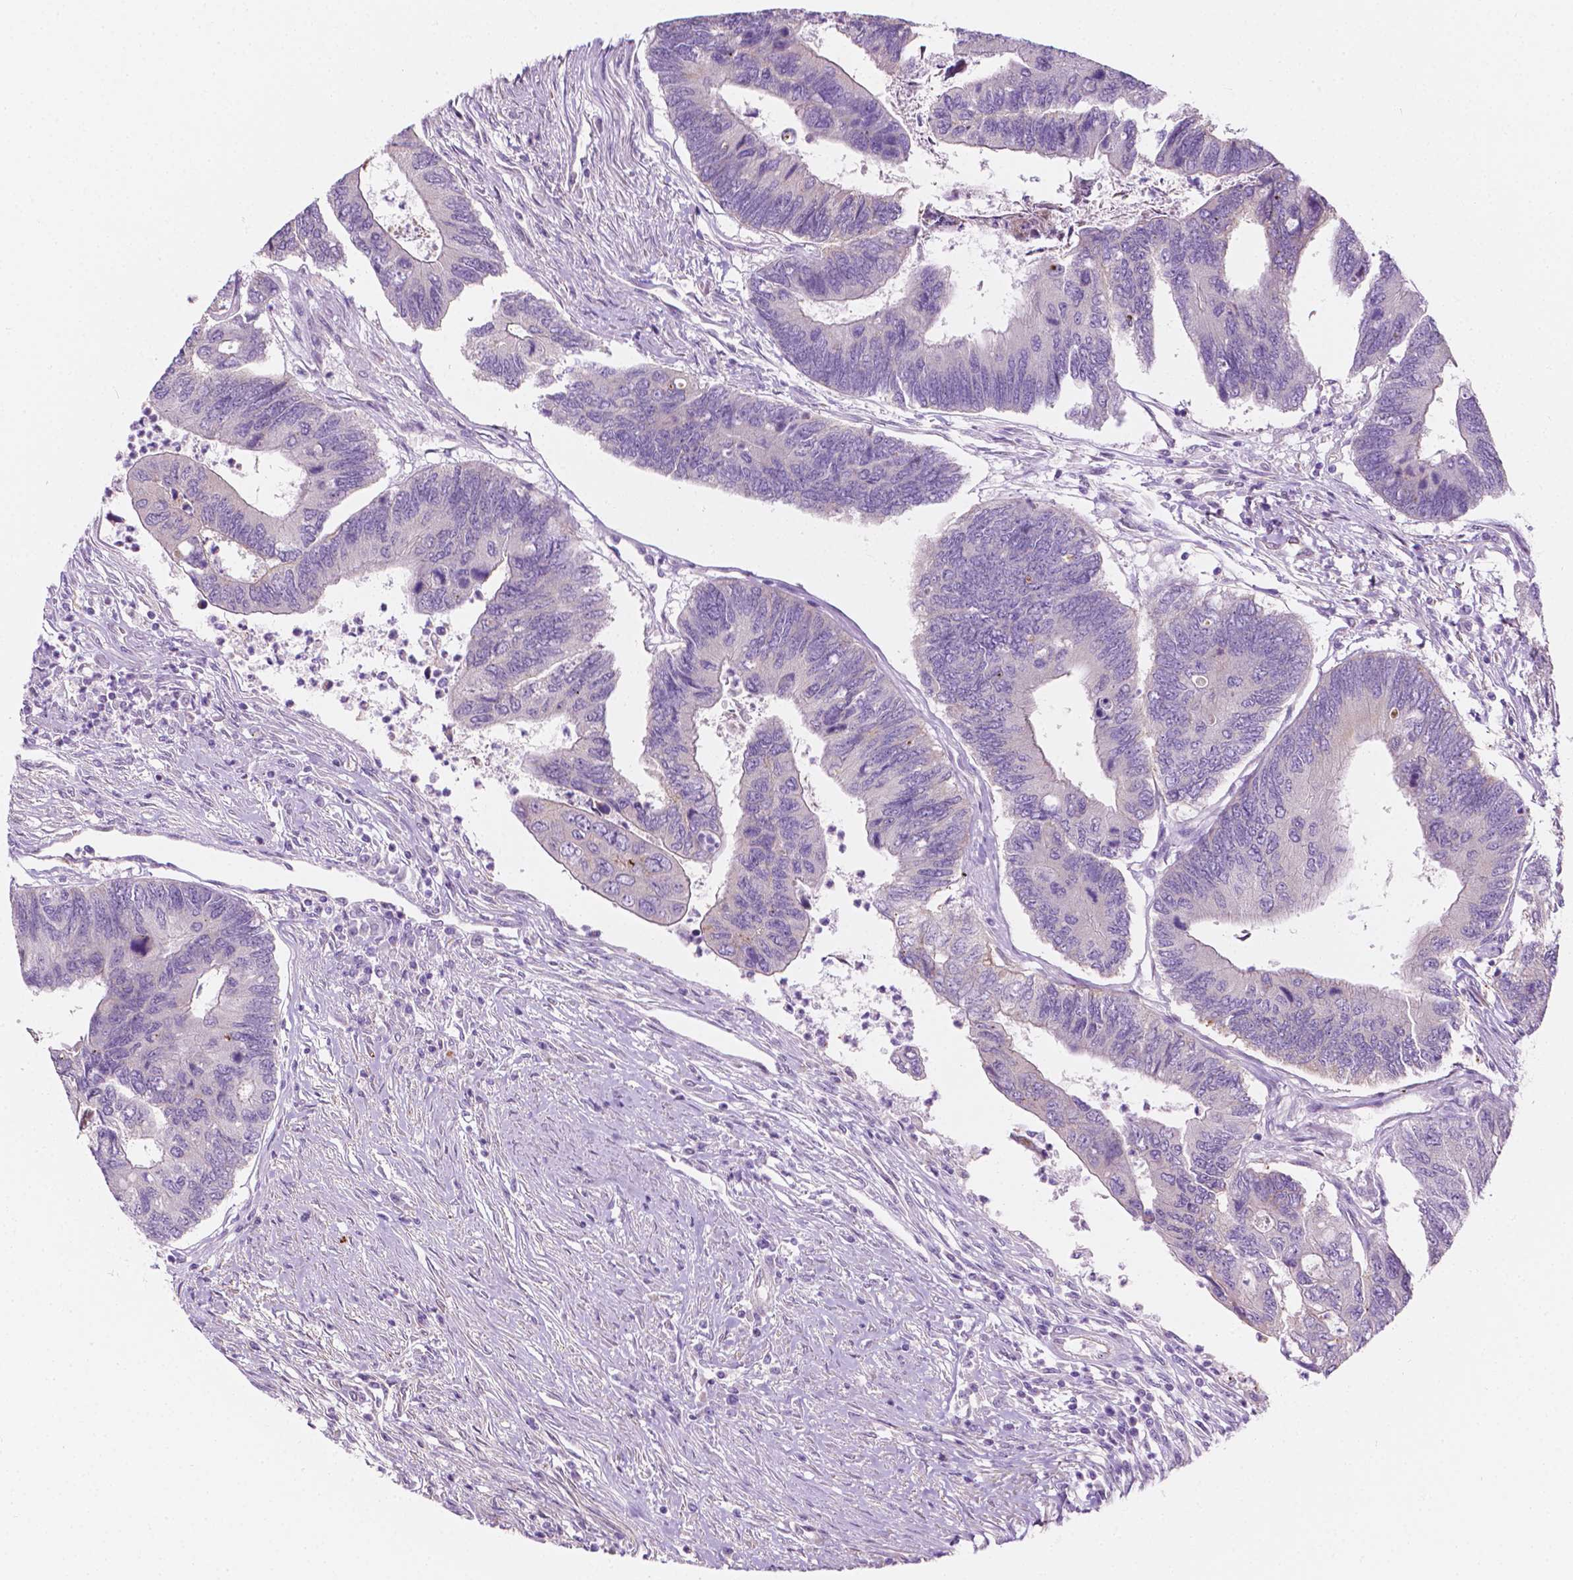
{"staining": {"intensity": "weak", "quantity": "<25%", "location": "cytoplasmic/membranous"}, "tissue": "colorectal cancer", "cell_type": "Tumor cells", "image_type": "cancer", "snomed": [{"axis": "morphology", "description": "Adenocarcinoma, NOS"}, {"axis": "topography", "description": "Colon"}], "caption": "High magnification brightfield microscopy of colorectal cancer stained with DAB (3,3'-diaminobenzidine) (brown) and counterstained with hematoxylin (blue): tumor cells show no significant staining. The staining was performed using DAB to visualize the protein expression in brown, while the nuclei were stained in blue with hematoxylin (Magnification: 20x).", "gene": "NOS1AP", "patient": {"sex": "female", "age": 67}}